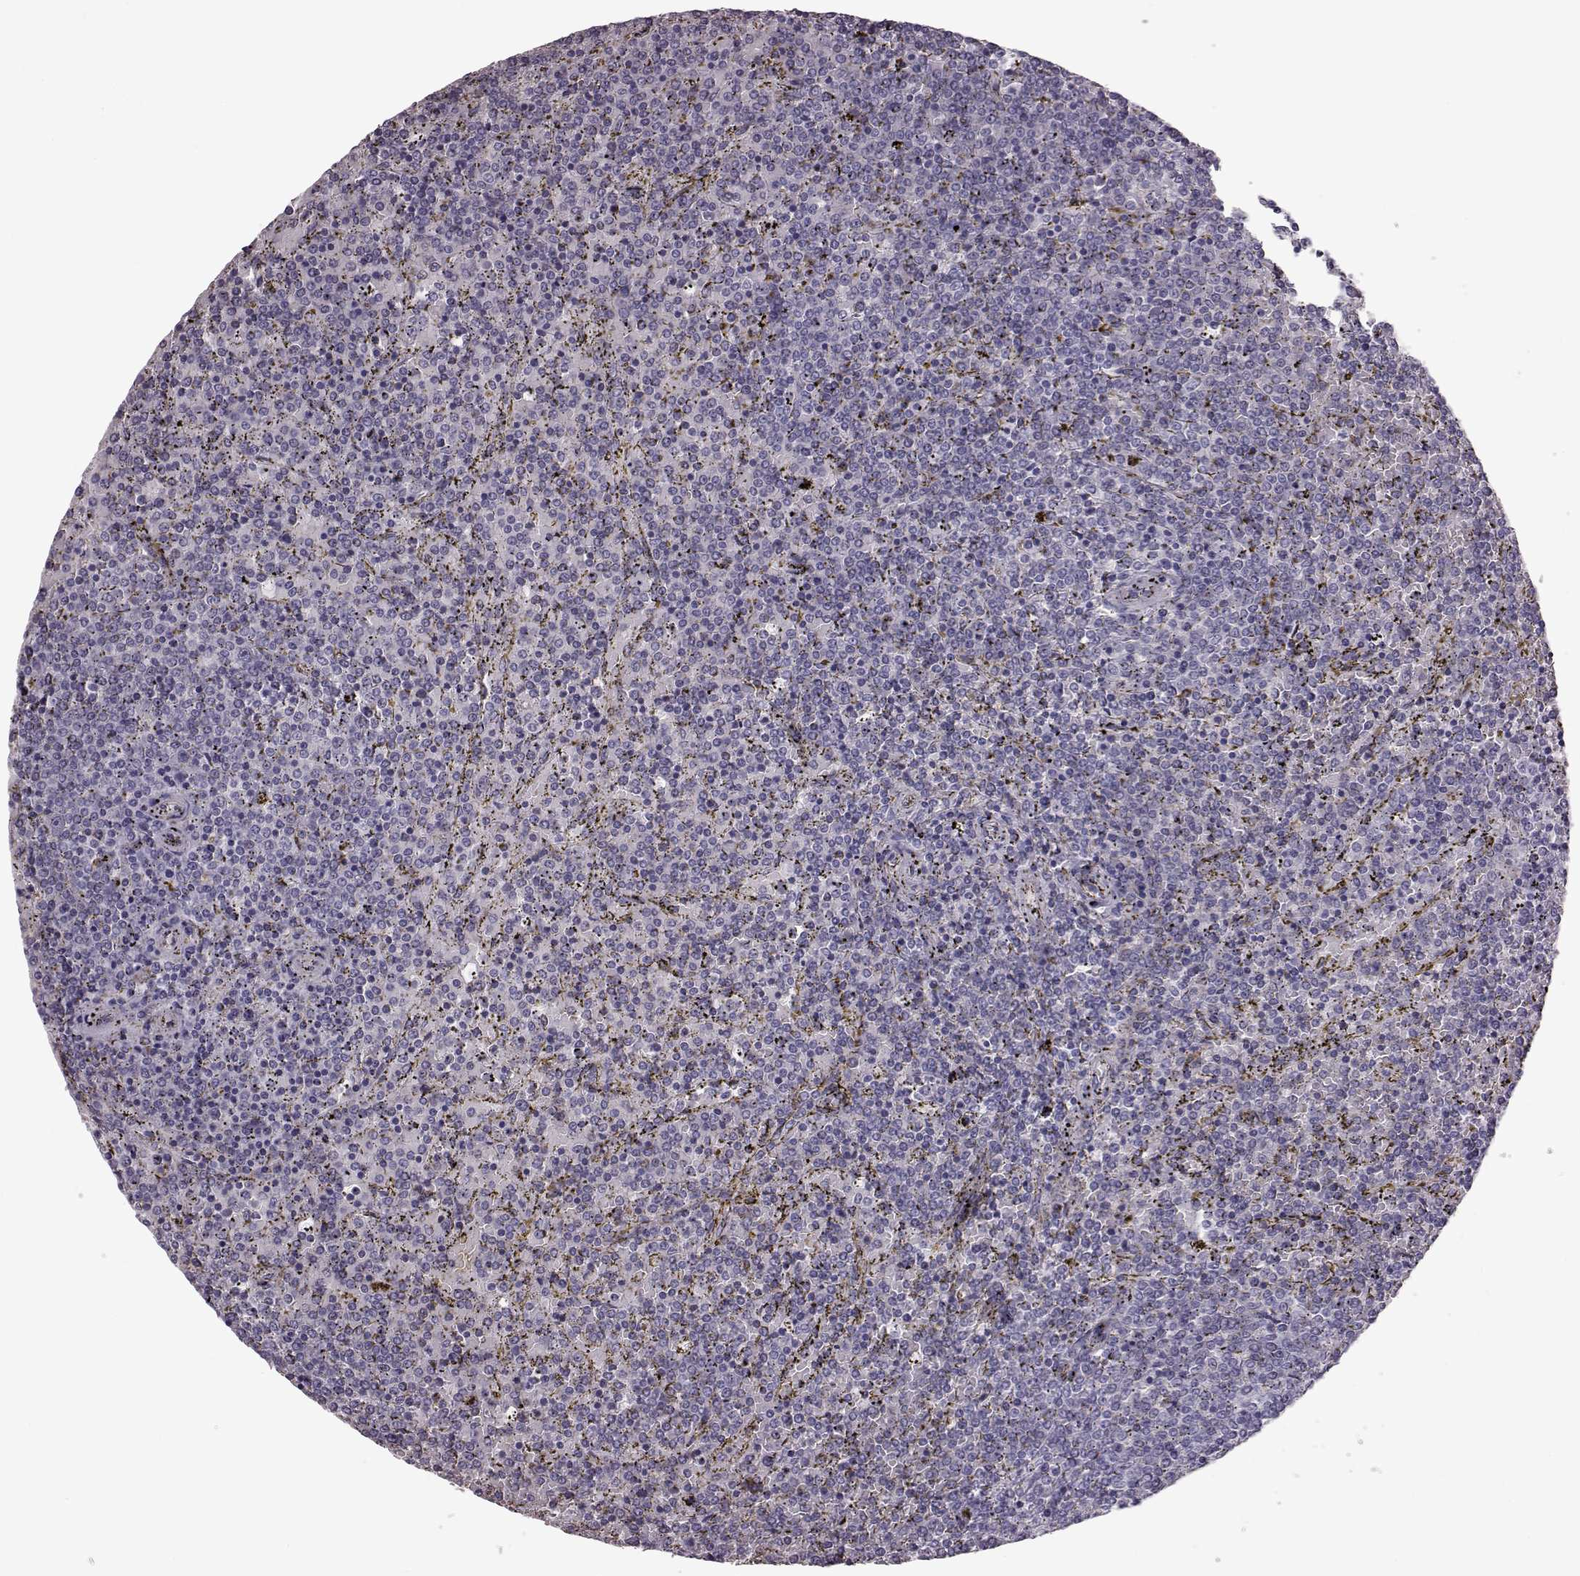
{"staining": {"intensity": "negative", "quantity": "none", "location": "none"}, "tissue": "lymphoma", "cell_type": "Tumor cells", "image_type": "cancer", "snomed": [{"axis": "morphology", "description": "Malignant lymphoma, non-Hodgkin's type, Low grade"}, {"axis": "topography", "description": "Spleen"}], "caption": "A high-resolution histopathology image shows immunohistochemistry (IHC) staining of lymphoma, which exhibits no significant staining in tumor cells.", "gene": "SNTG1", "patient": {"sex": "female", "age": 77}}